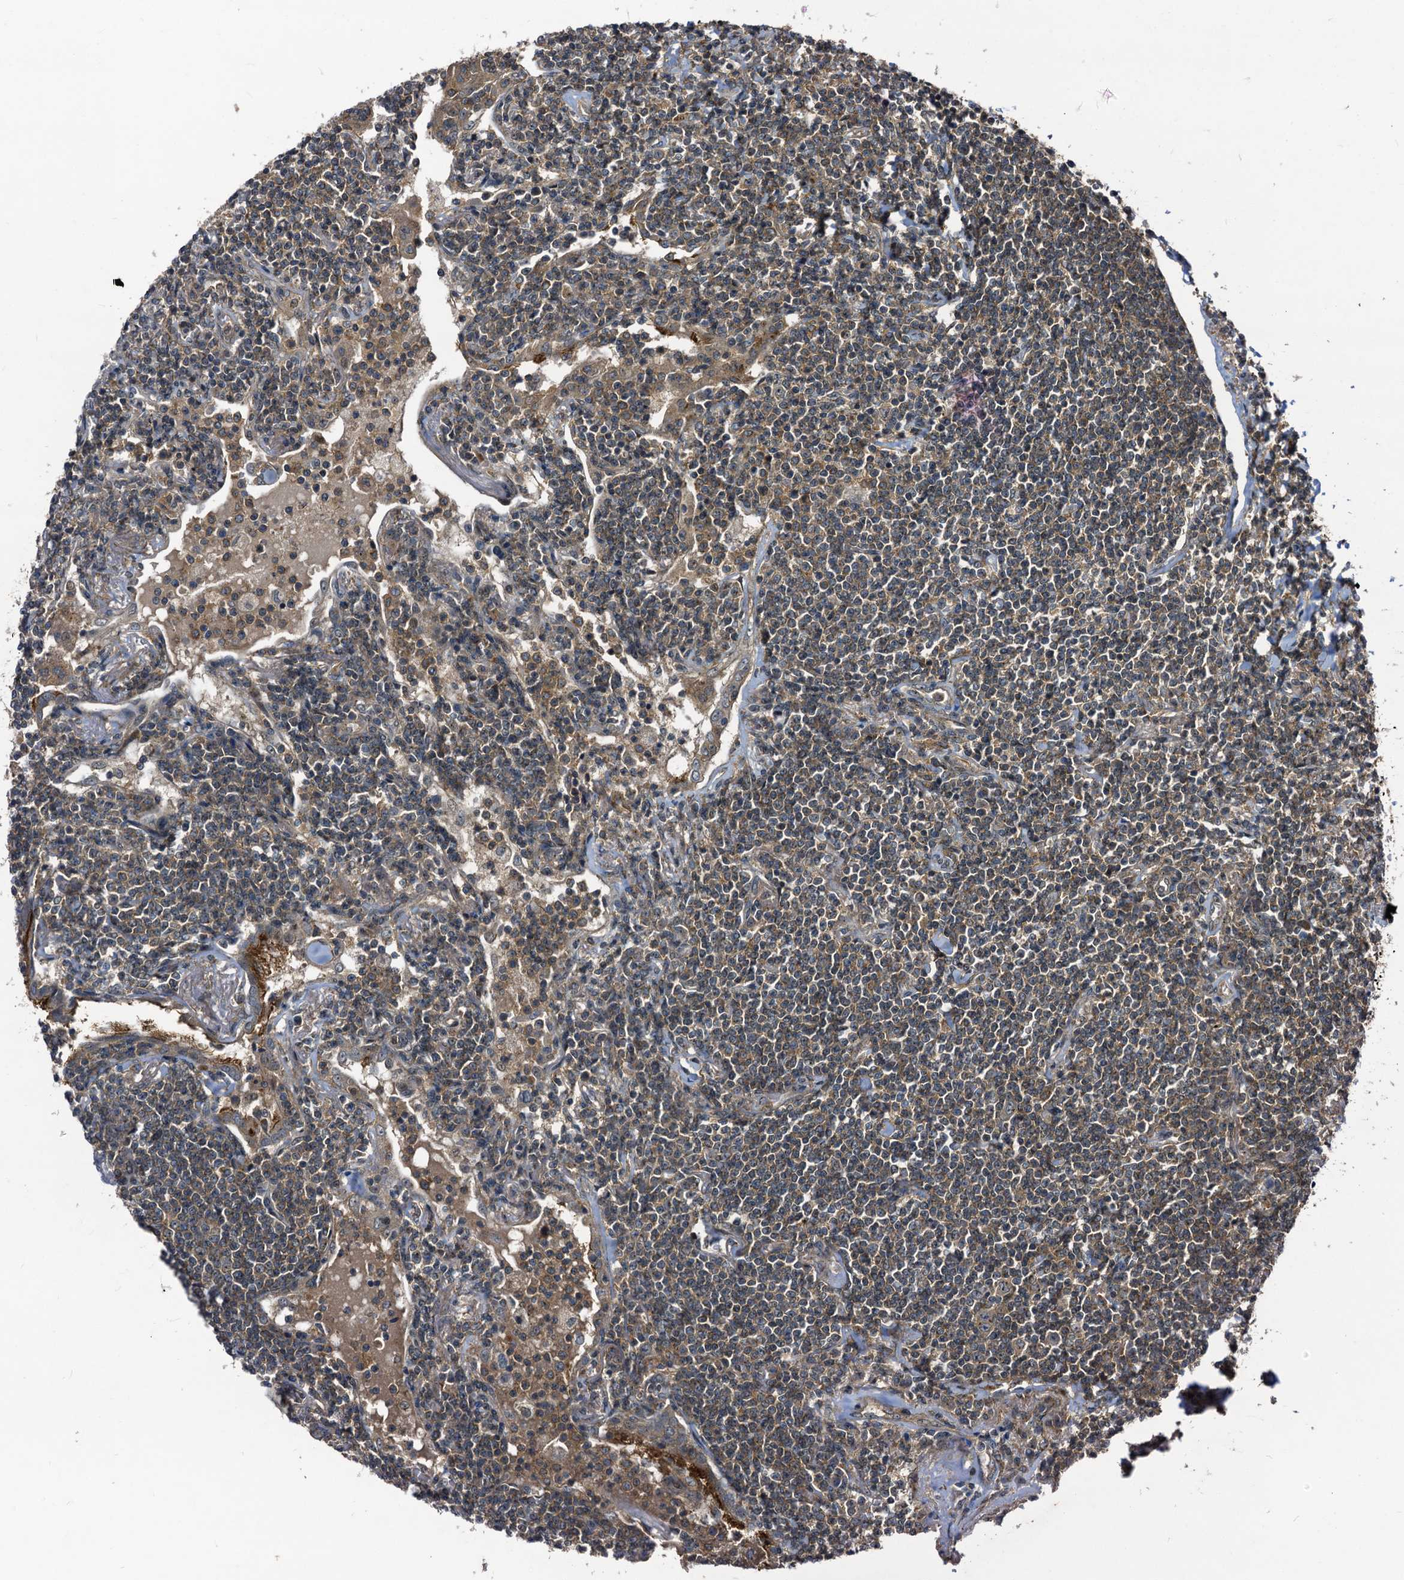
{"staining": {"intensity": "moderate", "quantity": ">75%", "location": "cytoplasmic/membranous"}, "tissue": "lymphoma", "cell_type": "Tumor cells", "image_type": "cancer", "snomed": [{"axis": "morphology", "description": "Malignant lymphoma, non-Hodgkin's type, Low grade"}, {"axis": "topography", "description": "Lung"}], "caption": "Protein expression analysis of human malignant lymphoma, non-Hodgkin's type (low-grade) reveals moderate cytoplasmic/membranous staining in about >75% of tumor cells. (Stains: DAB in brown, nuclei in blue, Microscopy: brightfield microscopy at high magnification).", "gene": "KXD1", "patient": {"sex": "female", "age": 71}}